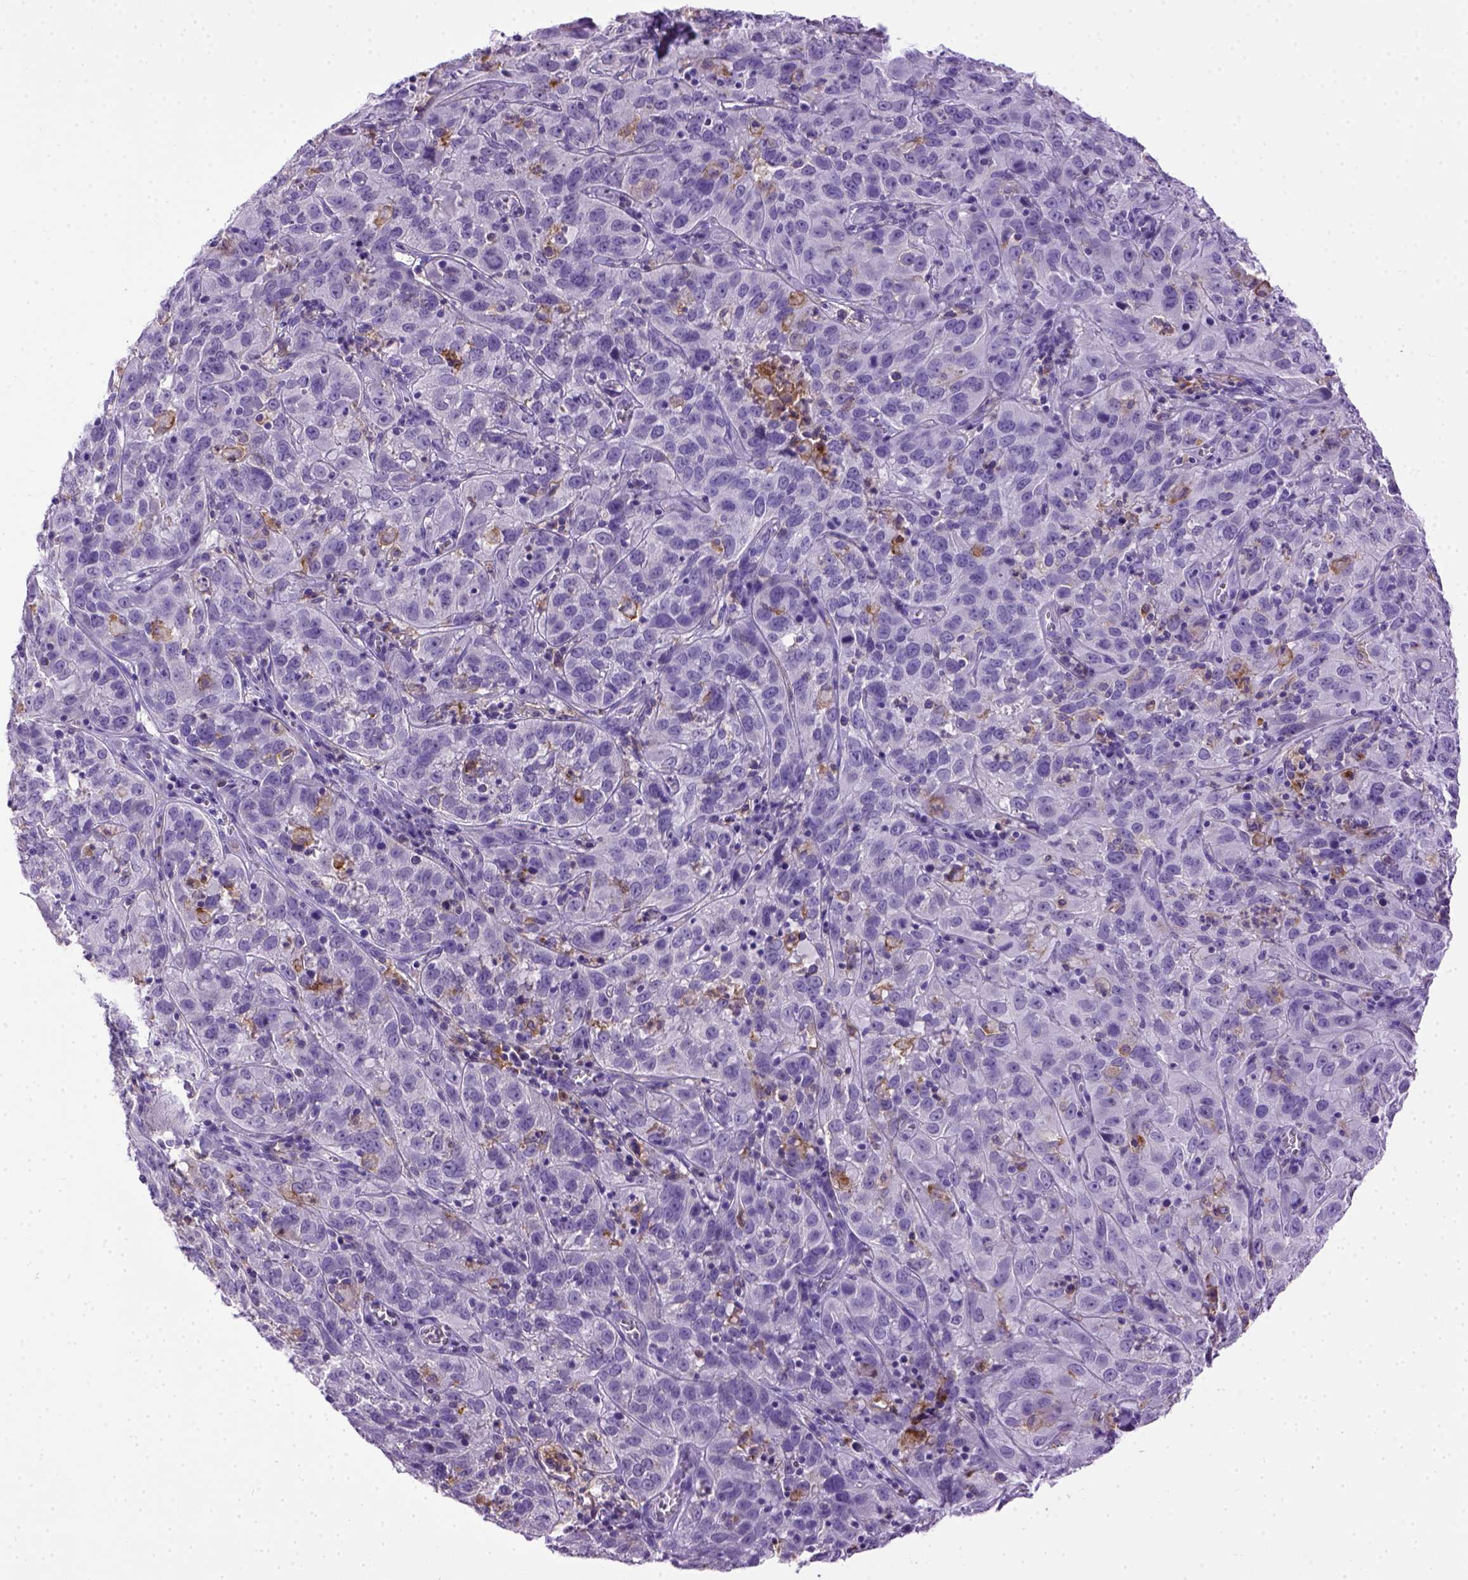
{"staining": {"intensity": "negative", "quantity": "none", "location": "none"}, "tissue": "cervical cancer", "cell_type": "Tumor cells", "image_type": "cancer", "snomed": [{"axis": "morphology", "description": "Squamous cell carcinoma, NOS"}, {"axis": "topography", "description": "Cervix"}], "caption": "Histopathology image shows no significant protein expression in tumor cells of cervical cancer.", "gene": "ITGAX", "patient": {"sex": "female", "age": 32}}